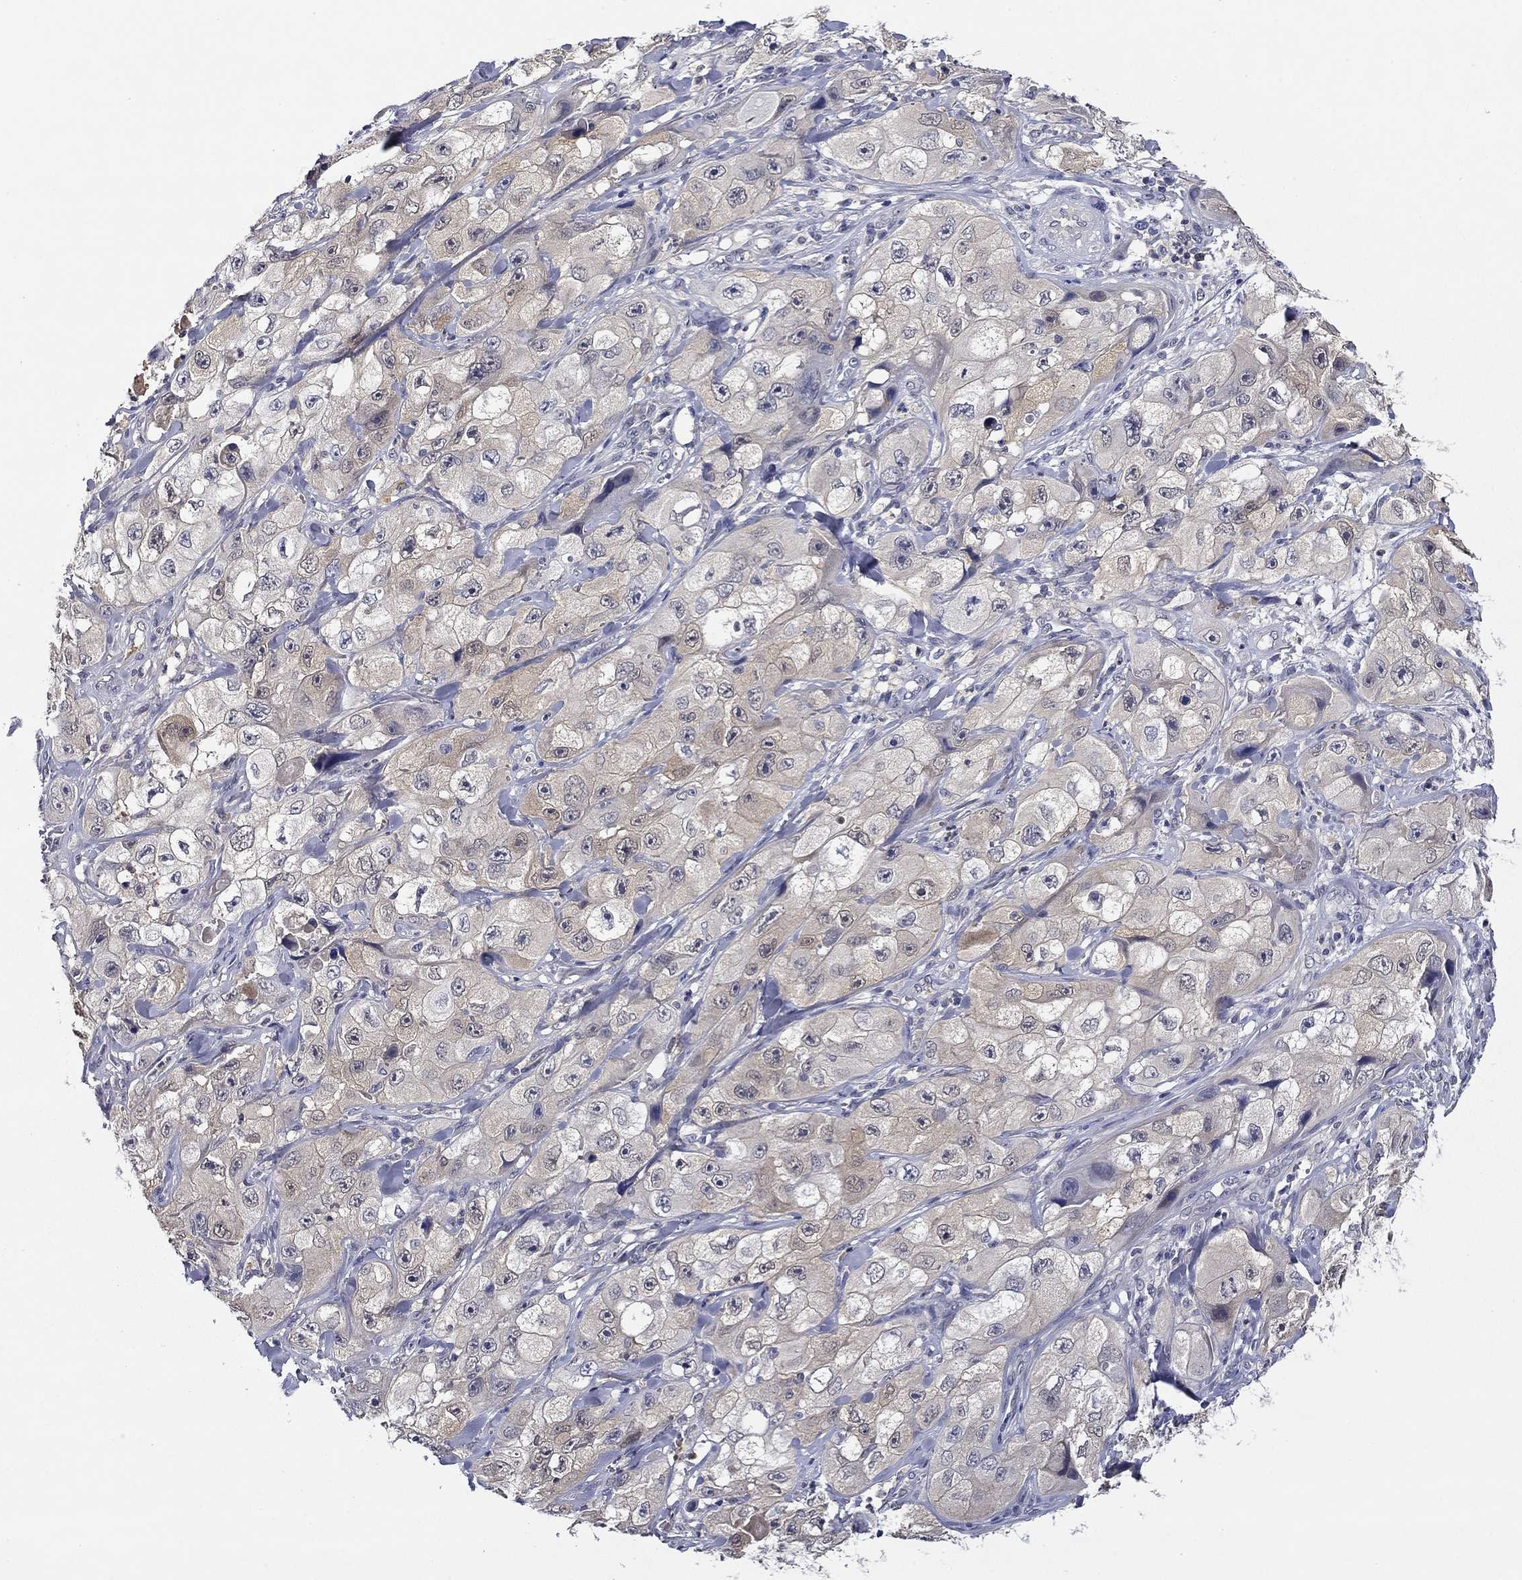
{"staining": {"intensity": "negative", "quantity": "none", "location": "none"}, "tissue": "skin cancer", "cell_type": "Tumor cells", "image_type": "cancer", "snomed": [{"axis": "morphology", "description": "Squamous cell carcinoma, NOS"}, {"axis": "topography", "description": "Skin"}, {"axis": "topography", "description": "Subcutis"}], "caption": "Immunohistochemical staining of skin squamous cell carcinoma shows no significant positivity in tumor cells.", "gene": "DDTL", "patient": {"sex": "male", "age": 73}}